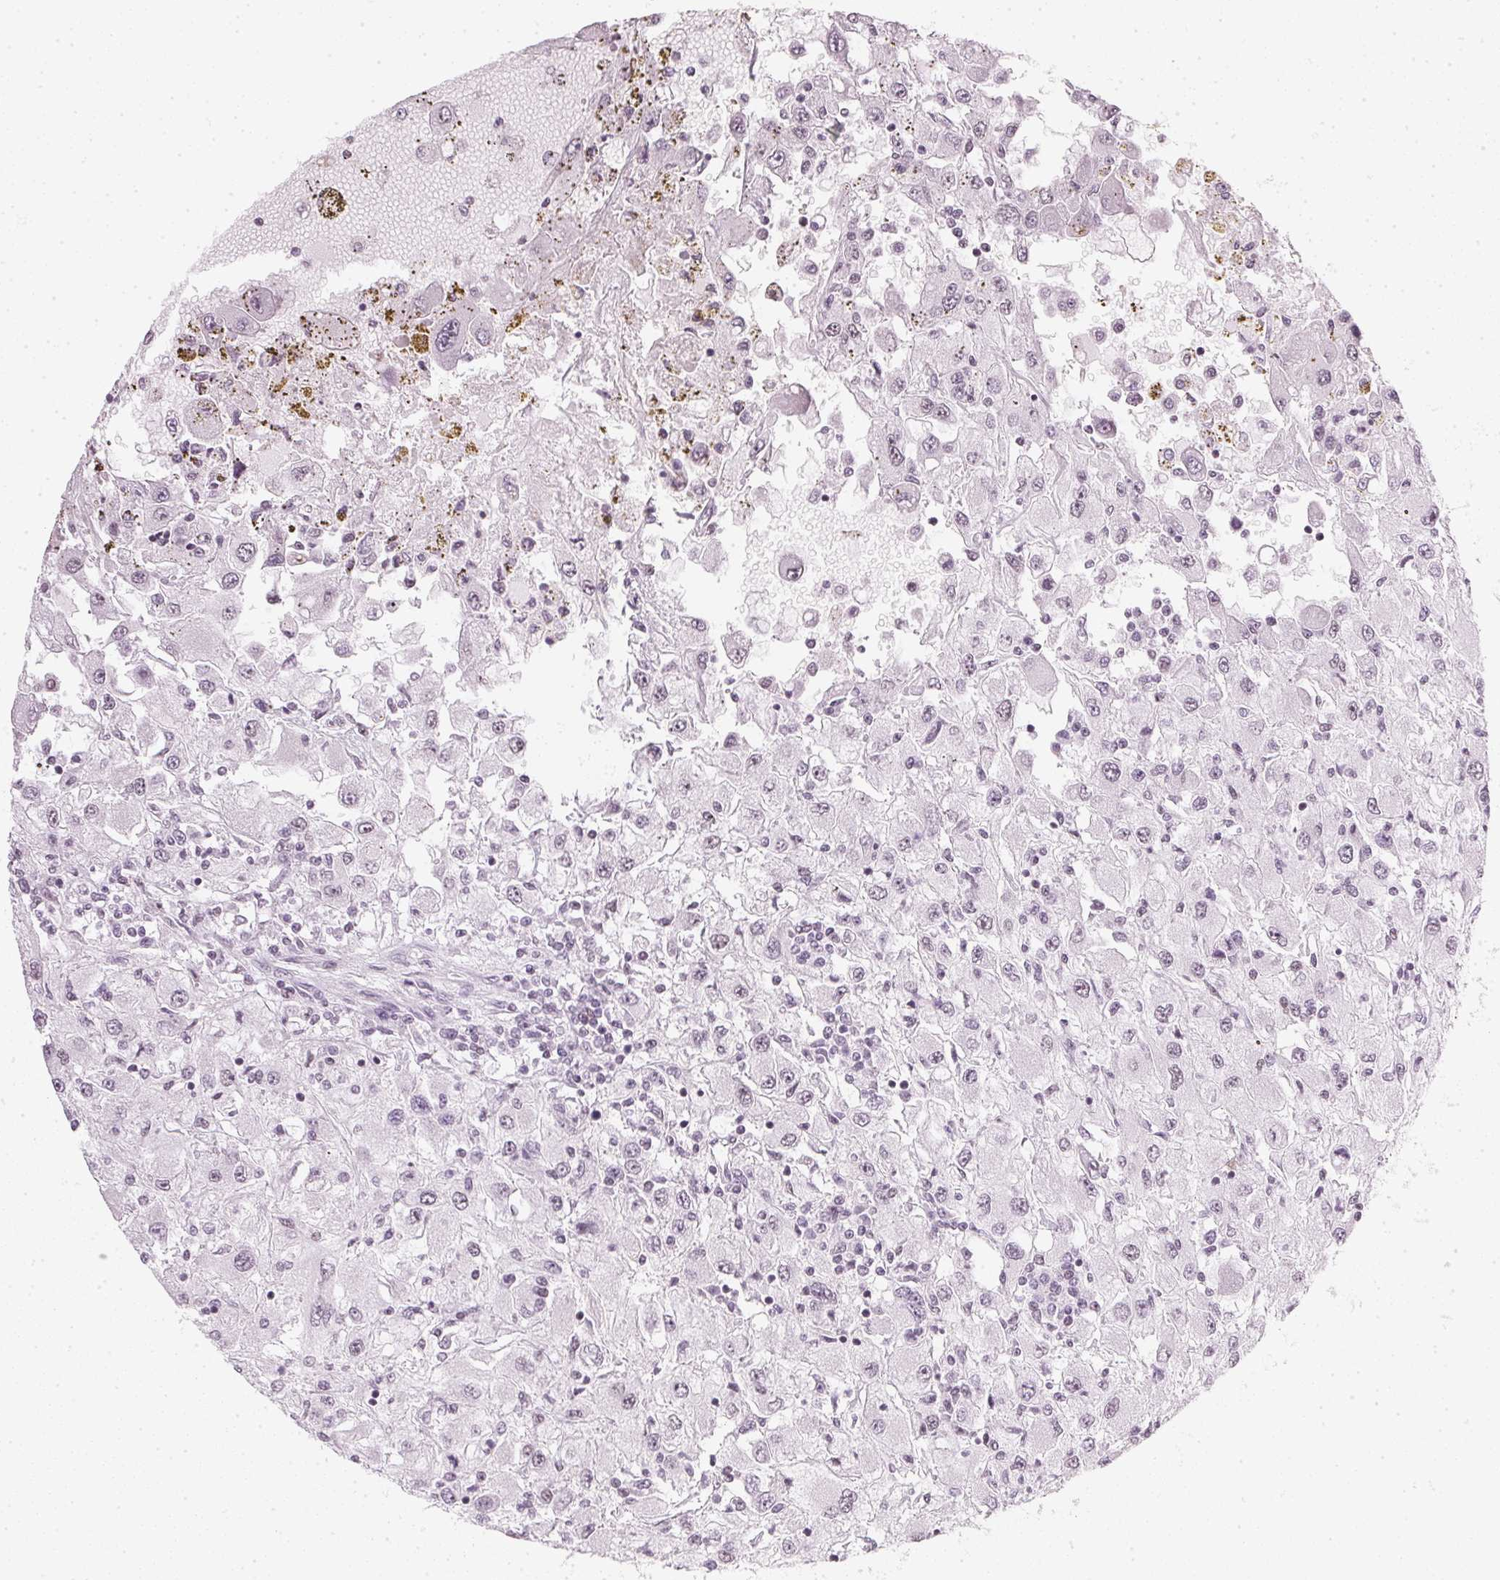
{"staining": {"intensity": "negative", "quantity": "none", "location": "none"}, "tissue": "renal cancer", "cell_type": "Tumor cells", "image_type": "cancer", "snomed": [{"axis": "morphology", "description": "Adenocarcinoma, NOS"}, {"axis": "topography", "description": "Kidney"}], "caption": "IHC of human renal cancer (adenocarcinoma) exhibits no positivity in tumor cells.", "gene": "DNAJC6", "patient": {"sex": "female", "age": 67}}